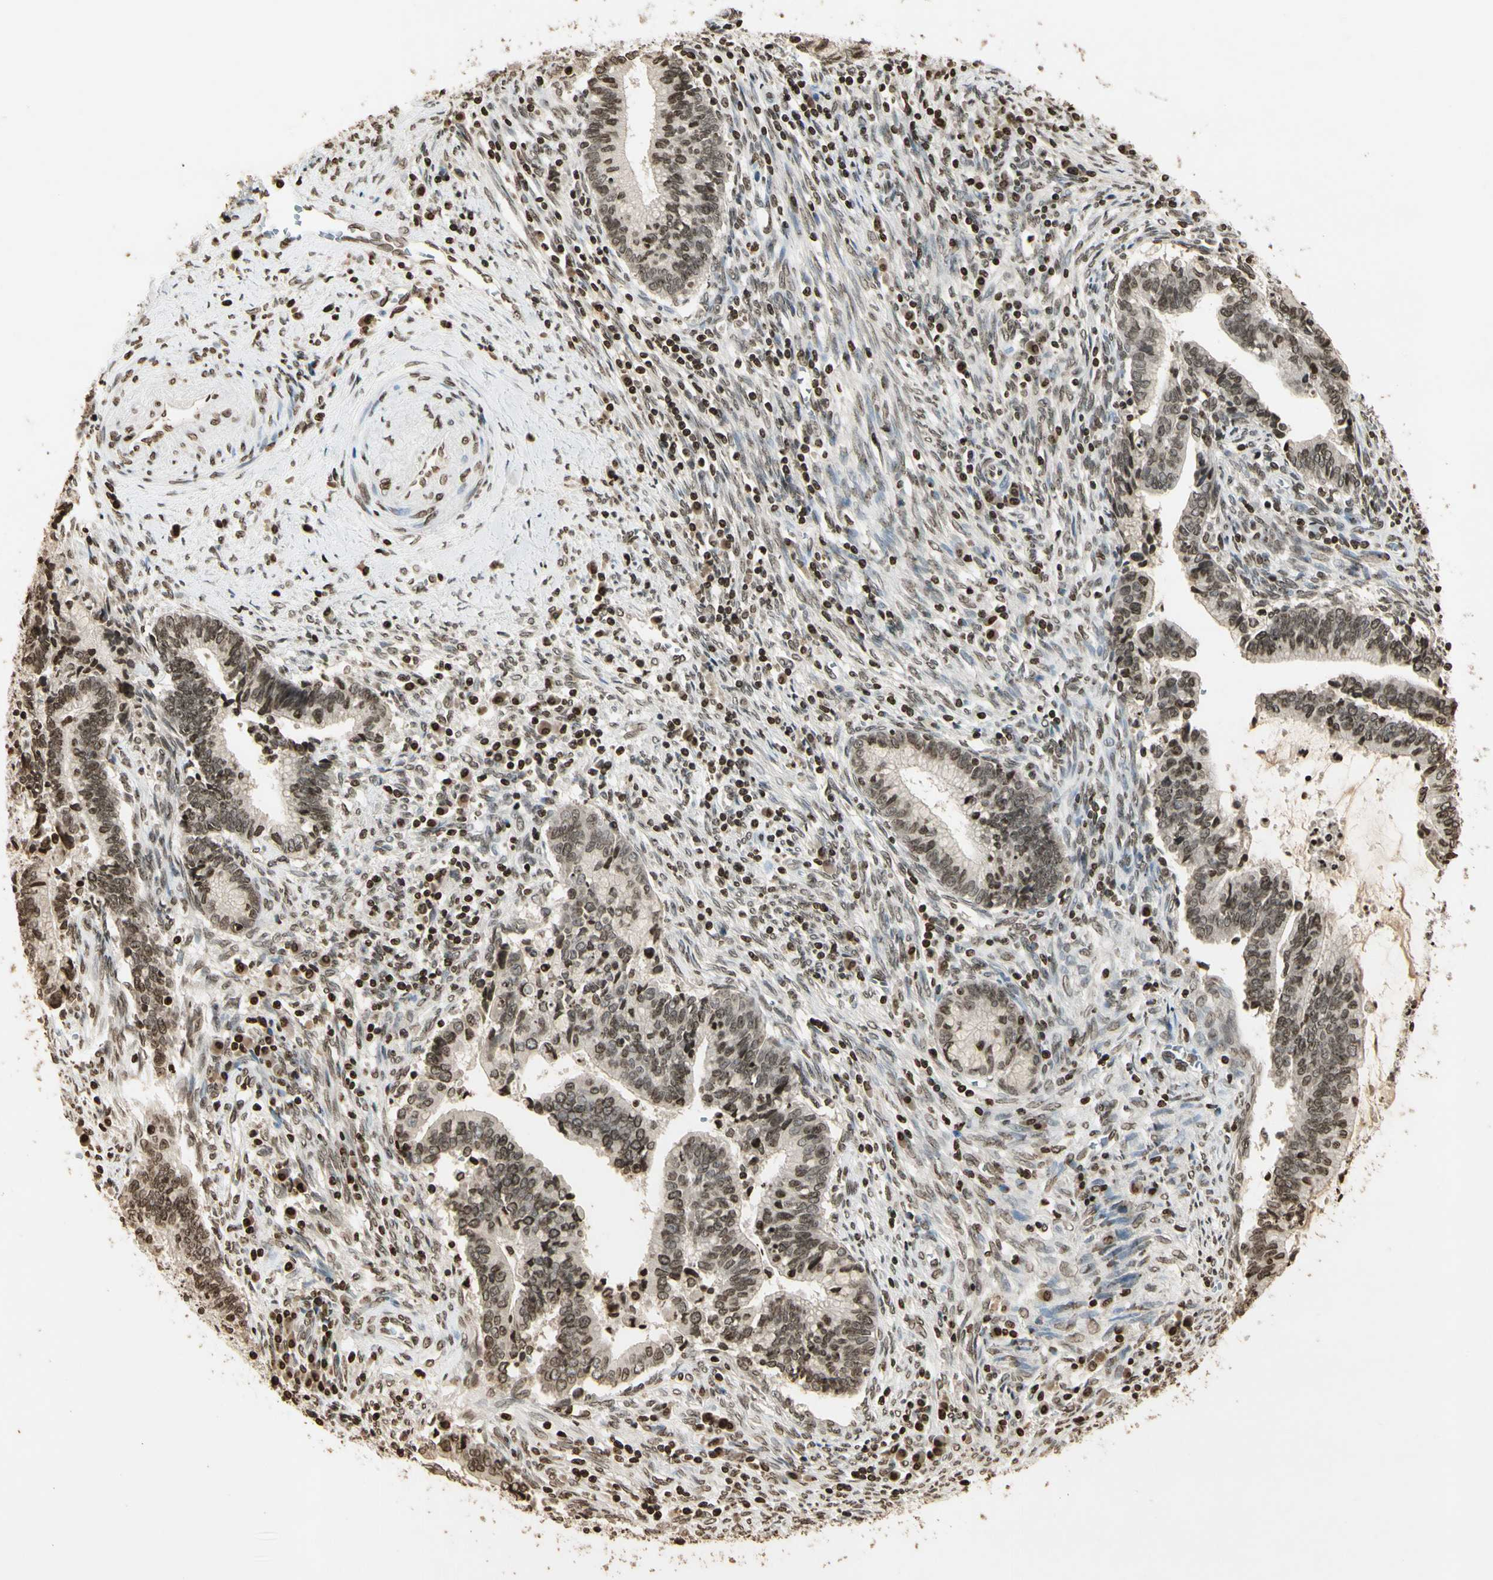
{"staining": {"intensity": "moderate", "quantity": "25%-75%", "location": "nuclear"}, "tissue": "cervical cancer", "cell_type": "Tumor cells", "image_type": "cancer", "snomed": [{"axis": "morphology", "description": "Adenocarcinoma, NOS"}, {"axis": "topography", "description": "Cervix"}], "caption": "Moderate nuclear positivity is seen in approximately 25%-75% of tumor cells in cervical cancer. (DAB (3,3'-diaminobenzidine) IHC, brown staining for protein, blue staining for nuclei).", "gene": "RORA", "patient": {"sex": "female", "age": 44}}